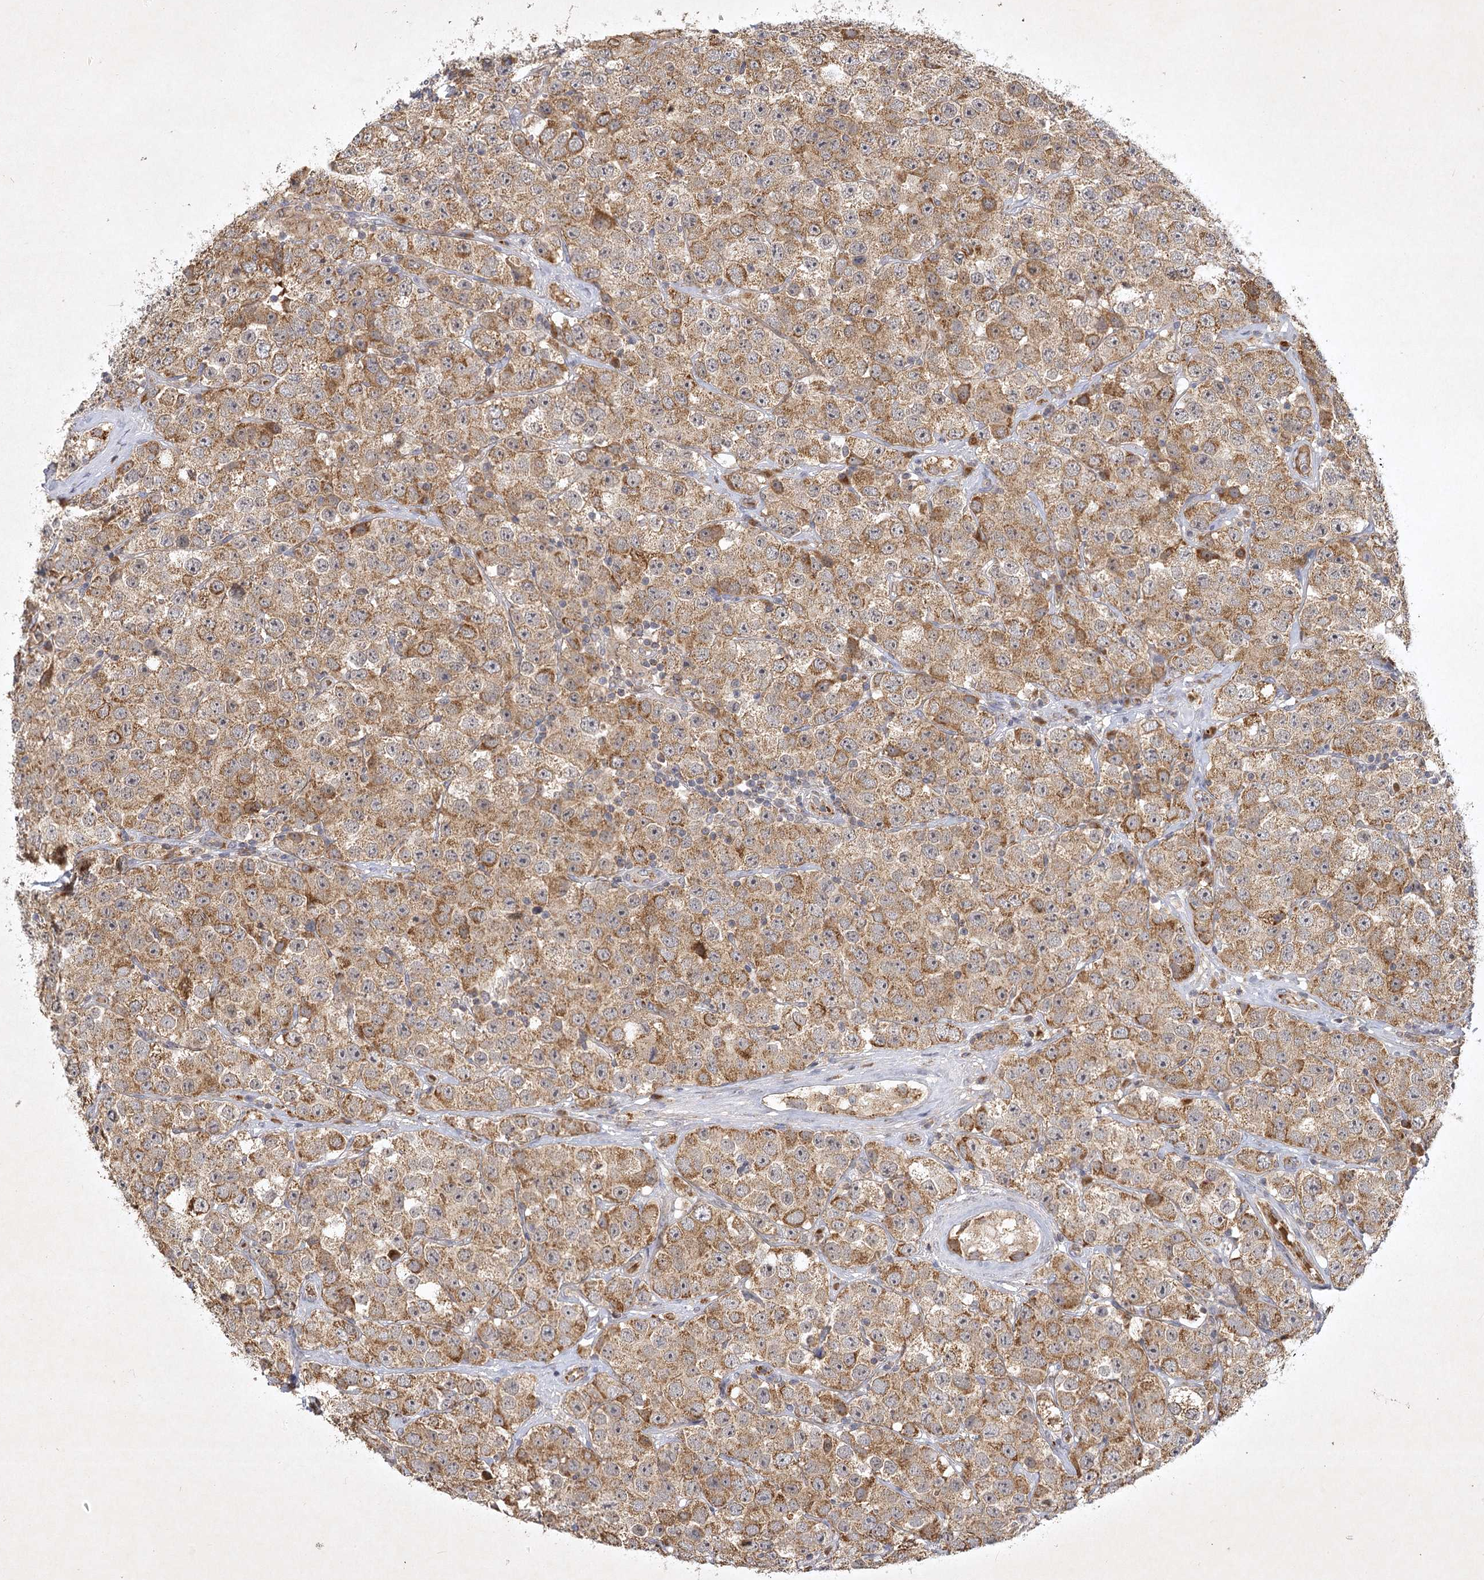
{"staining": {"intensity": "moderate", "quantity": ">75%", "location": "cytoplasmic/membranous"}, "tissue": "testis cancer", "cell_type": "Tumor cells", "image_type": "cancer", "snomed": [{"axis": "morphology", "description": "Seminoma, NOS"}, {"axis": "topography", "description": "Testis"}], "caption": "DAB (3,3'-diaminobenzidine) immunohistochemical staining of human testis cancer (seminoma) demonstrates moderate cytoplasmic/membranous protein staining in about >75% of tumor cells.", "gene": "PYROXD2", "patient": {"sex": "male", "age": 28}}